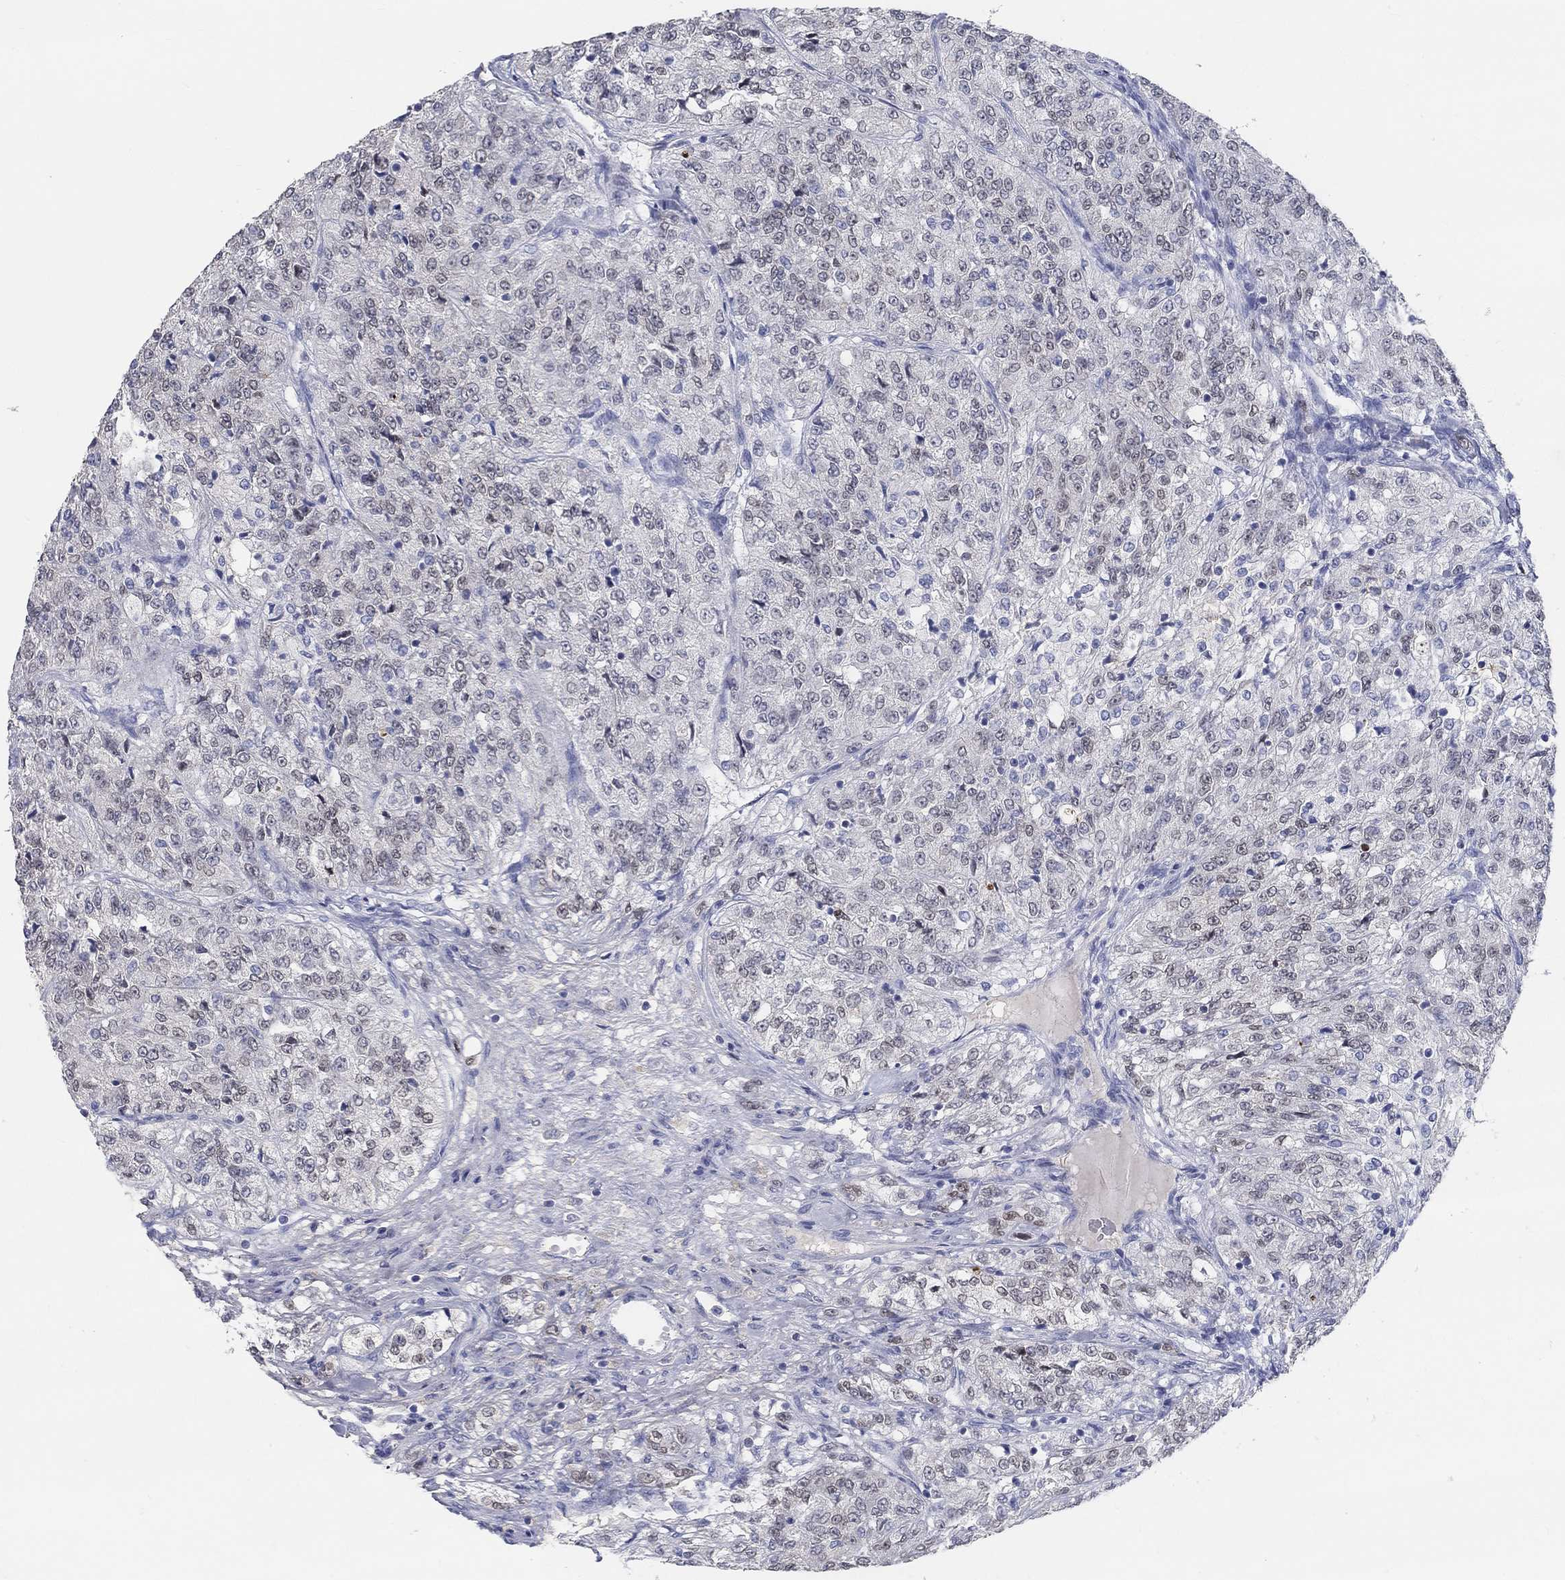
{"staining": {"intensity": "weak", "quantity": "<25%", "location": "nuclear"}, "tissue": "renal cancer", "cell_type": "Tumor cells", "image_type": "cancer", "snomed": [{"axis": "morphology", "description": "Adenocarcinoma, NOS"}, {"axis": "topography", "description": "Kidney"}], "caption": "The photomicrograph displays no staining of tumor cells in renal cancer. Nuclei are stained in blue.", "gene": "FGF2", "patient": {"sex": "female", "age": 63}}